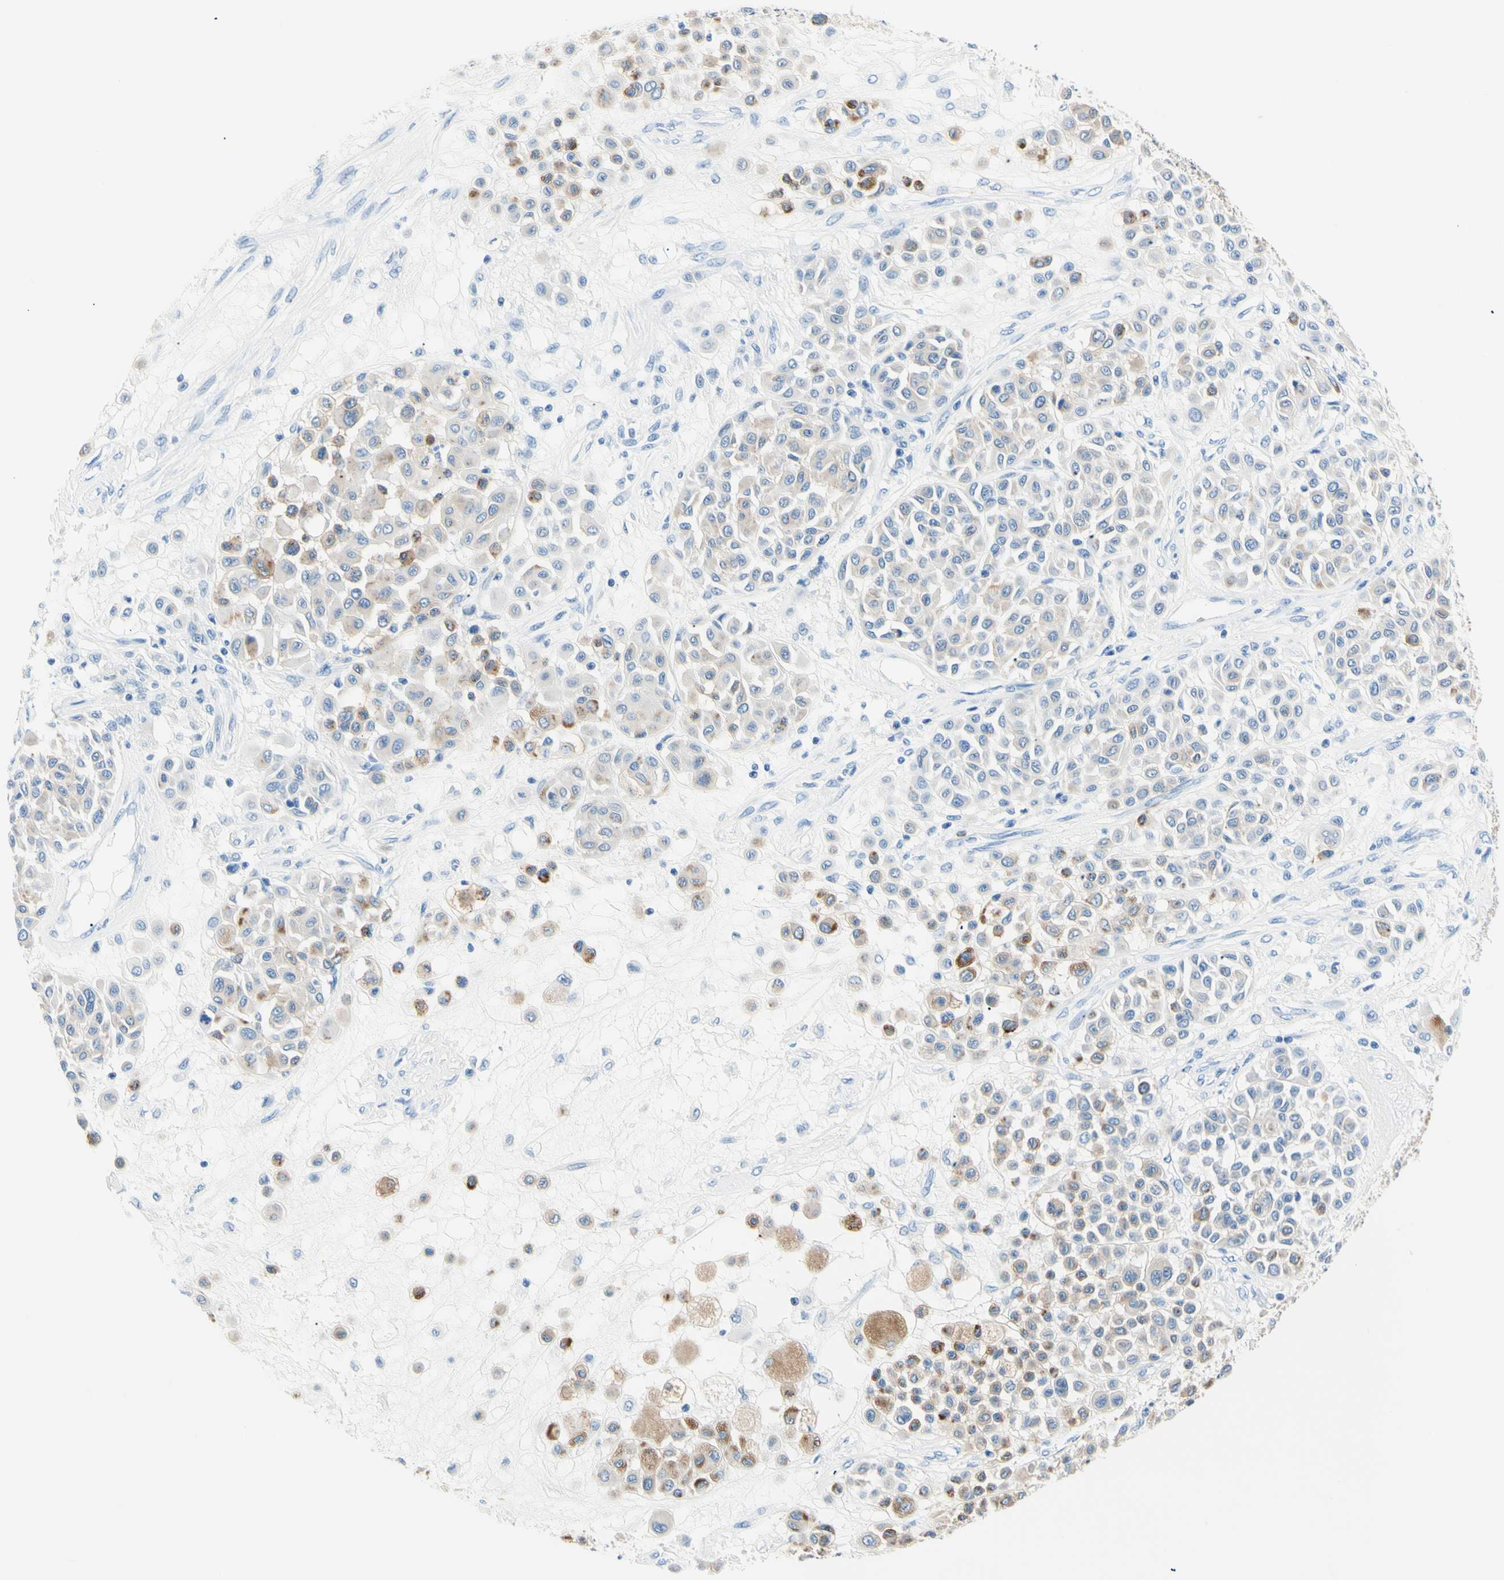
{"staining": {"intensity": "weak", "quantity": "25%-75%", "location": "cytoplasmic/membranous"}, "tissue": "melanoma", "cell_type": "Tumor cells", "image_type": "cancer", "snomed": [{"axis": "morphology", "description": "Malignant melanoma, Metastatic site"}, {"axis": "topography", "description": "Soft tissue"}], "caption": "Melanoma stained with a protein marker displays weak staining in tumor cells.", "gene": "HPCA", "patient": {"sex": "male", "age": 41}}